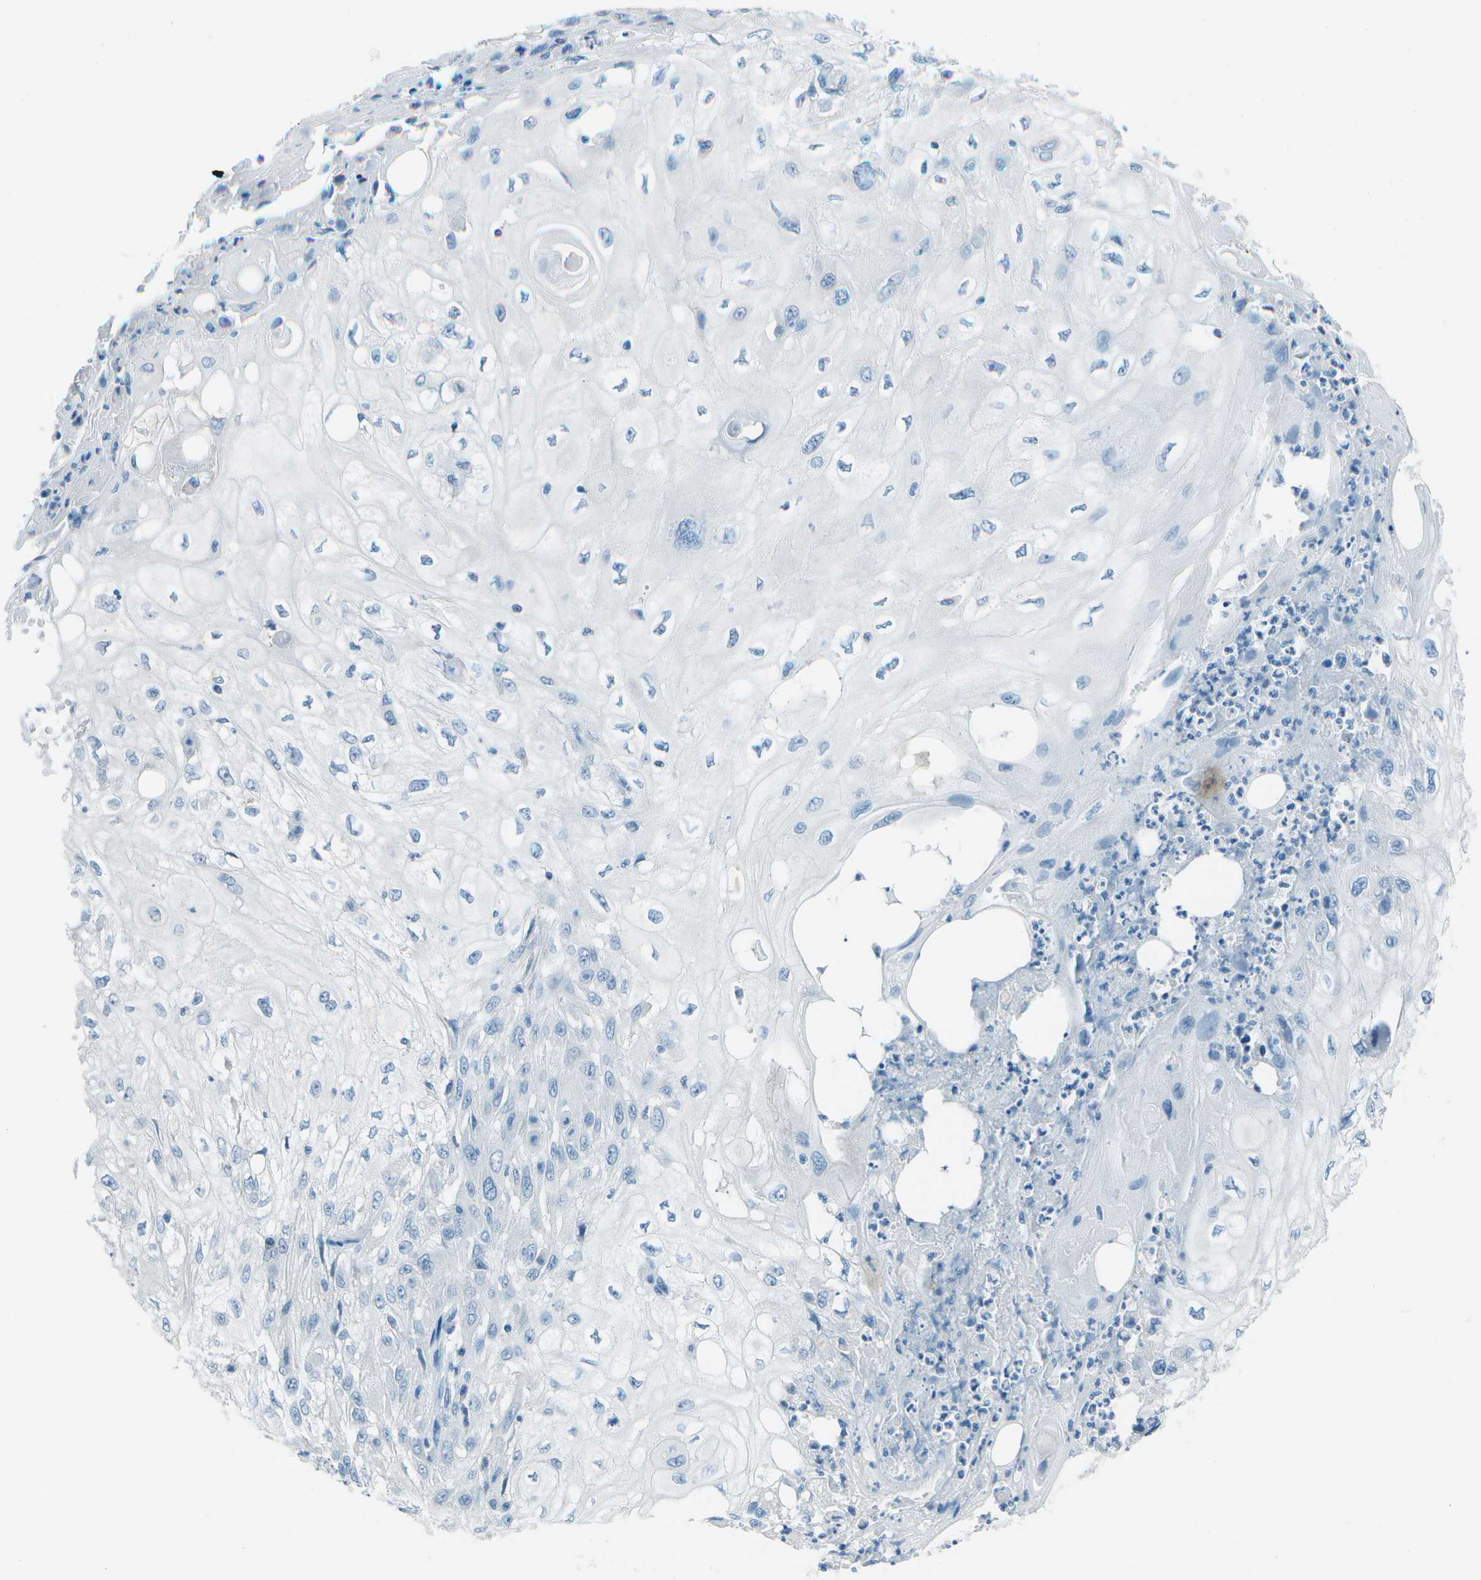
{"staining": {"intensity": "negative", "quantity": "none", "location": "none"}, "tissue": "skin cancer", "cell_type": "Tumor cells", "image_type": "cancer", "snomed": [{"axis": "morphology", "description": "Squamous cell carcinoma, NOS"}, {"axis": "topography", "description": "Skin"}], "caption": "Tumor cells show no significant expression in skin cancer (squamous cell carcinoma).", "gene": "FGF1", "patient": {"sex": "male", "age": 75}}